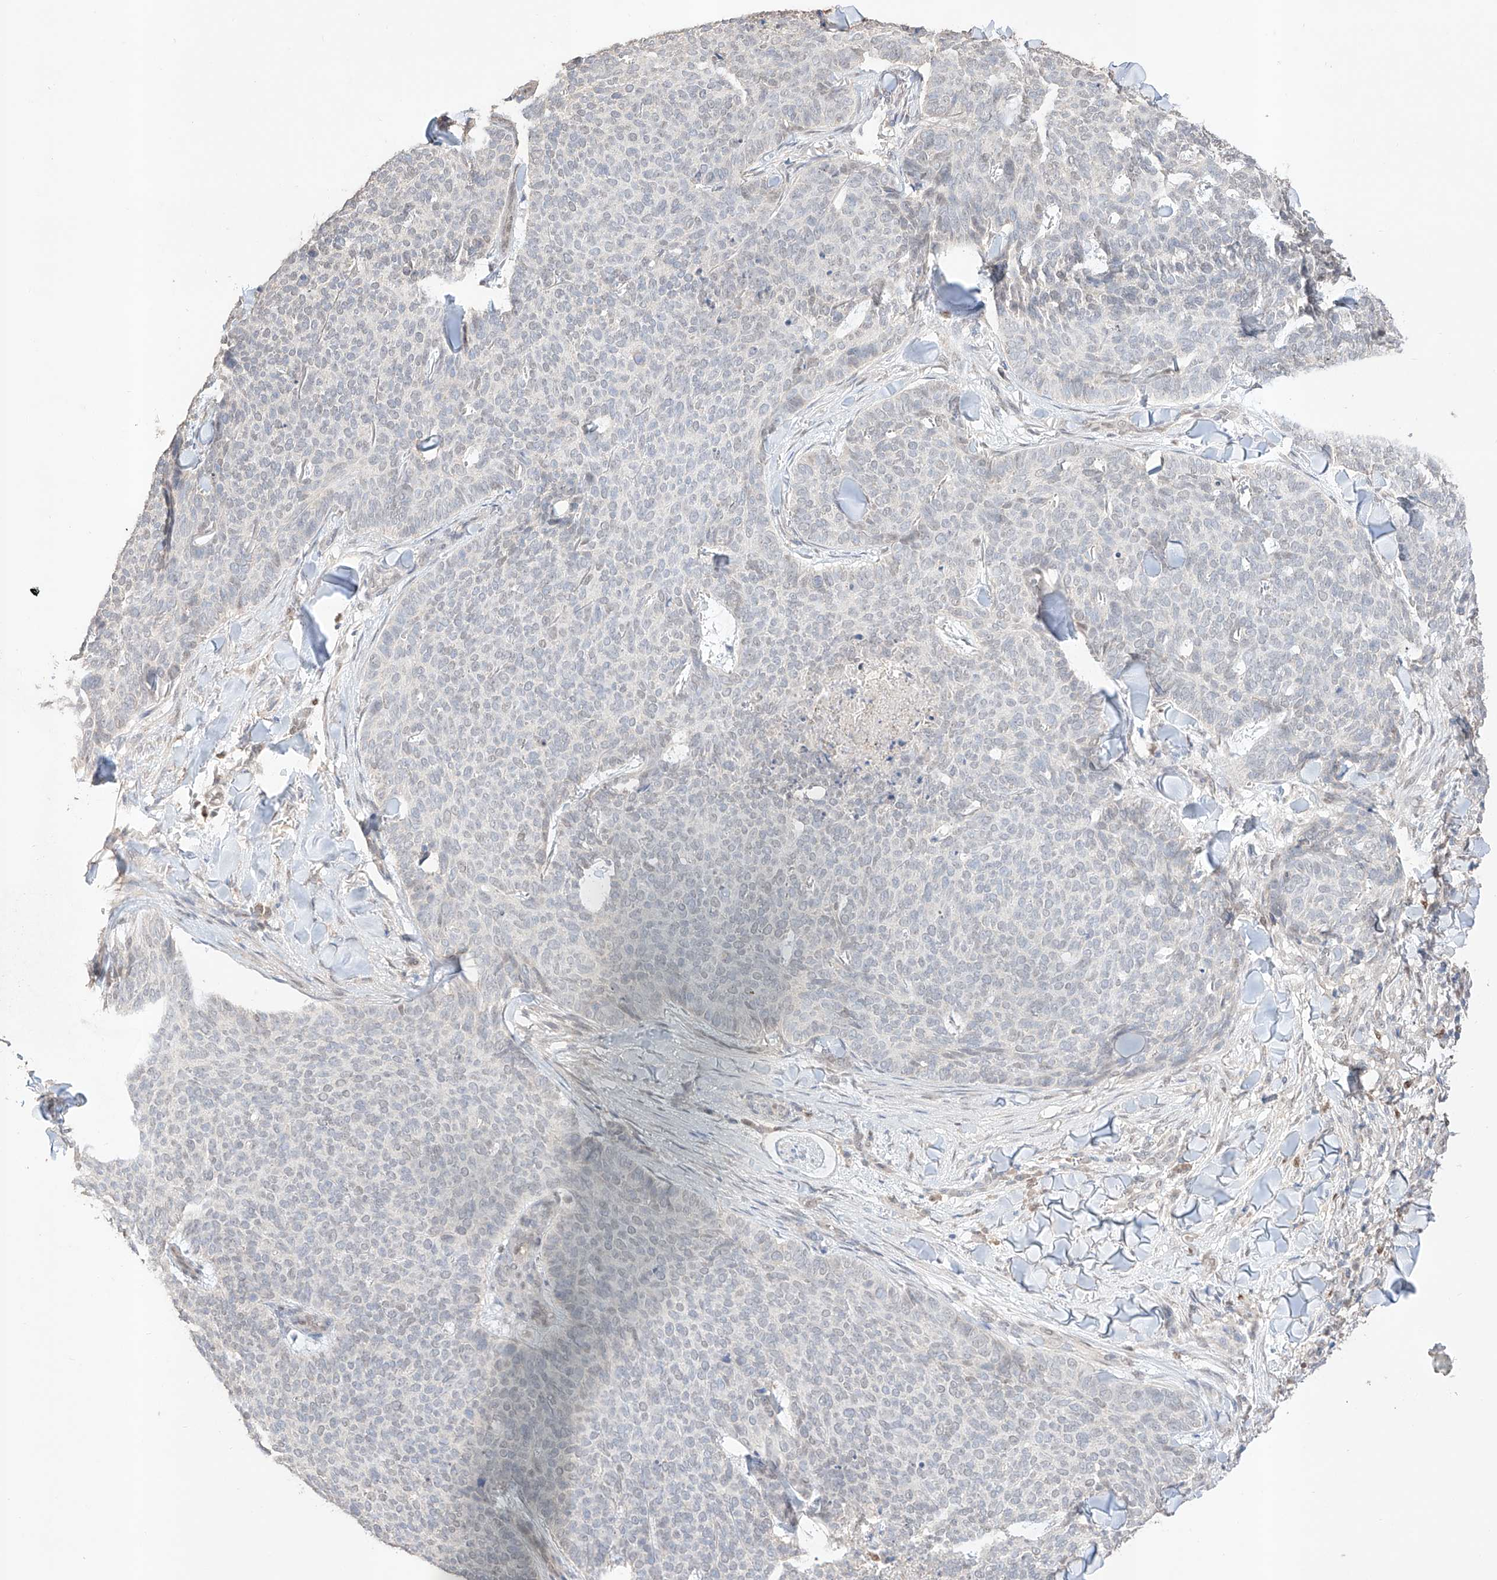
{"staining": {"intensity": "negative", "quantity": "none", "location": "none"}, "tissue": "skin cancer", "cell_type": "Tumor cells", "image_type": "cancer", "snomed": [{"axis": "morphology", "description": "Normal tissue, NOS"}, {"axis": "morphology", "description": "Basal cell carcinoma"}, {"axis": "topography", "description": "Skin"}], "caption": "This photomicrograph is of basal cell carcinoma (skin) stained with IHC to label a protein in brown with the nuclei are counter-stained blue. There is no positivity in tumor cells.", "gene": "APIP", "patient": {"sex": "male", "age": 50}}